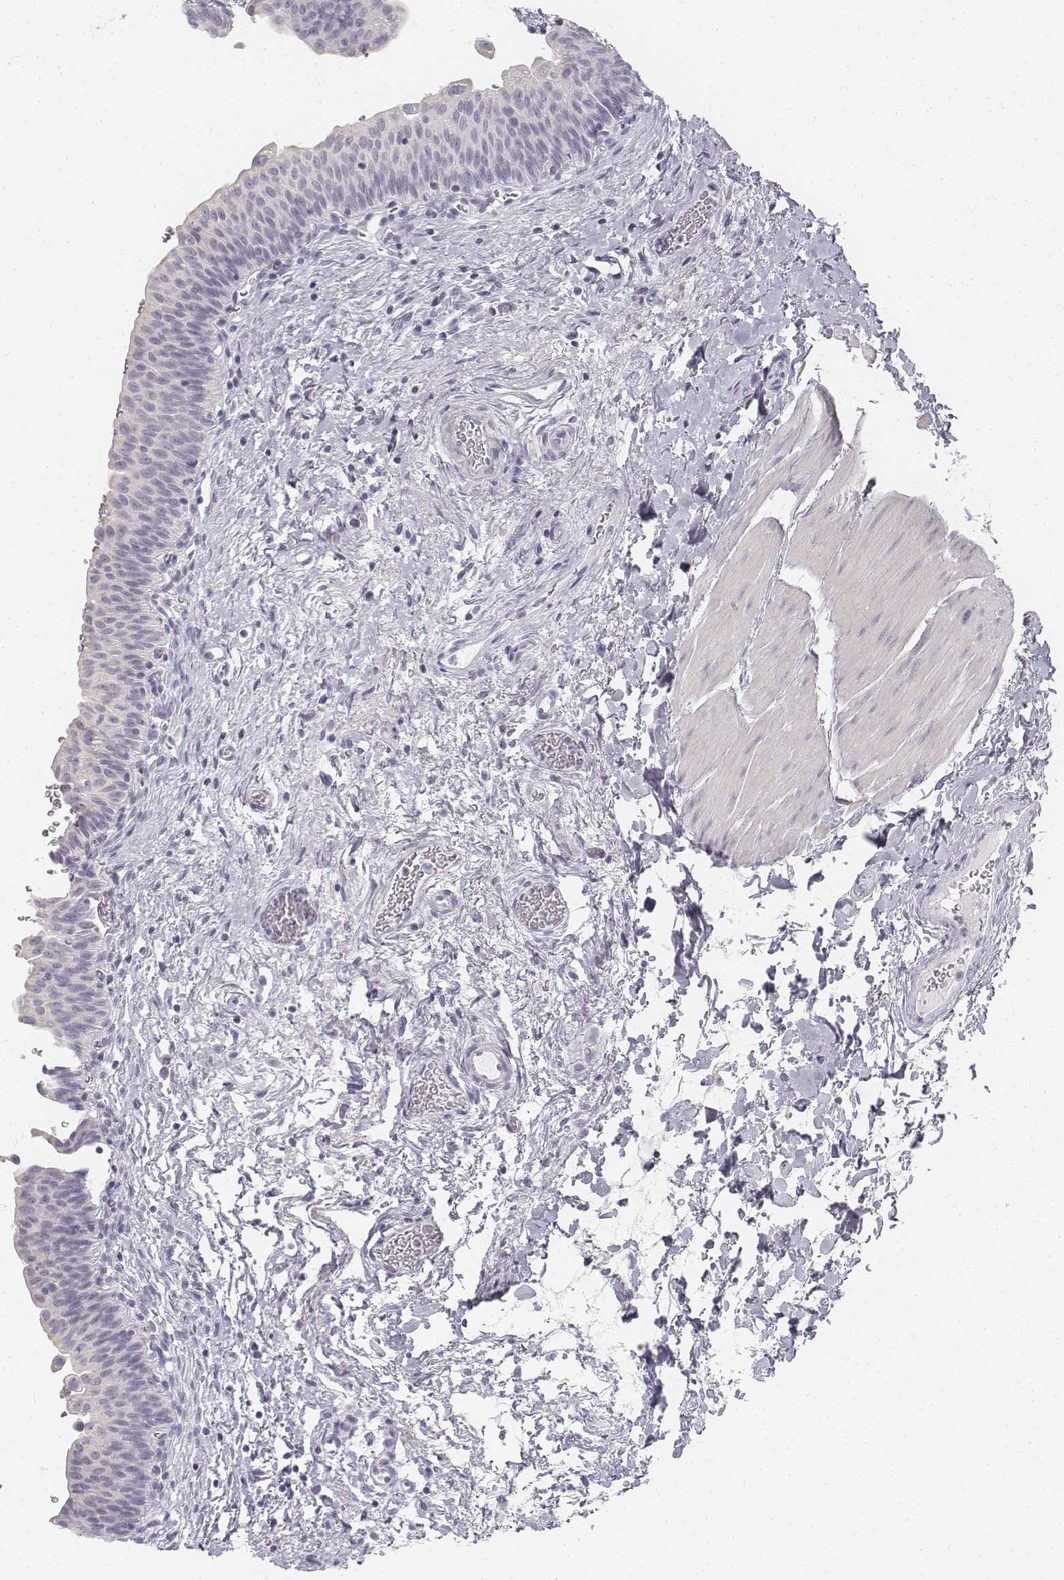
{"staining": {"intensity": "negative", "quantity": "none", "location": "none"}, "tissue": "urinary bladder", "cell_type": "Urothelial cells", "image_type": "normal", "snomed": [{"axis": "morphology", "description": "Normal tissue, NOS"}, {"axis": "topography", "description": "Urinary bladder"}], "caption": "This image is of unremarkable urinary bladder stained with IHC to label a protein in brown with the nuclei are counter-stained blue. There is no positivity in urothelial cells.", "gene": "KRT25", "patient": {"sex": "male", "age": 56}}